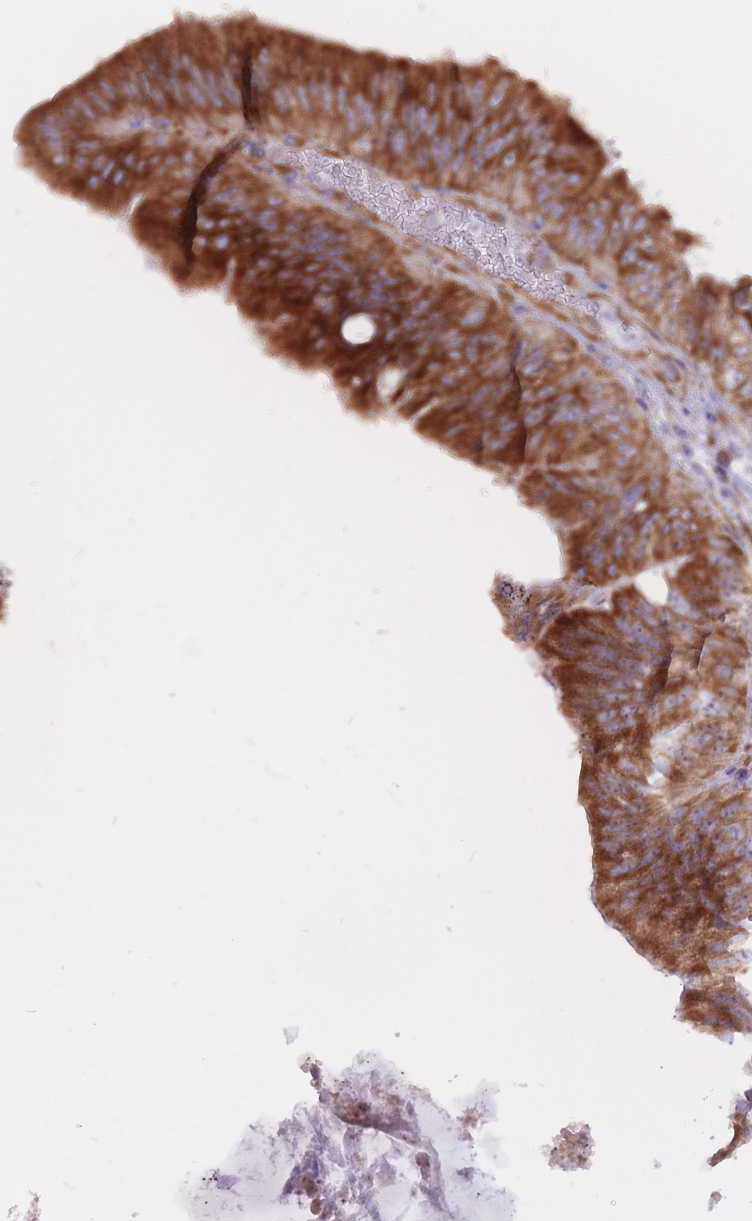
{"staining": {"intensity": "moderate", "quantity": ">75%", "location": "cytoplasmic/membranous"}, "tissue": "colorectal cancer", "cell_type": "Tumor cells", "image_type": "cancer", "snomed": [{"axis": "morphology", "description": "Adenocarcinoma, NOS"}, {"axis": "topography", "description": "Colon"}], "caption": "IHC photomicrograph of neoplastic tissue: colorectal adenocarcinoma stained using immunohistochemistry displays medium levels of moderate protein expression localized specifically in the cytoplasmic/membranous of tumor cells, appearing as a cytoplasmic/membranous brown color.", "gene": "RPL18", "patient": {"sex": "female", "age": 43}}